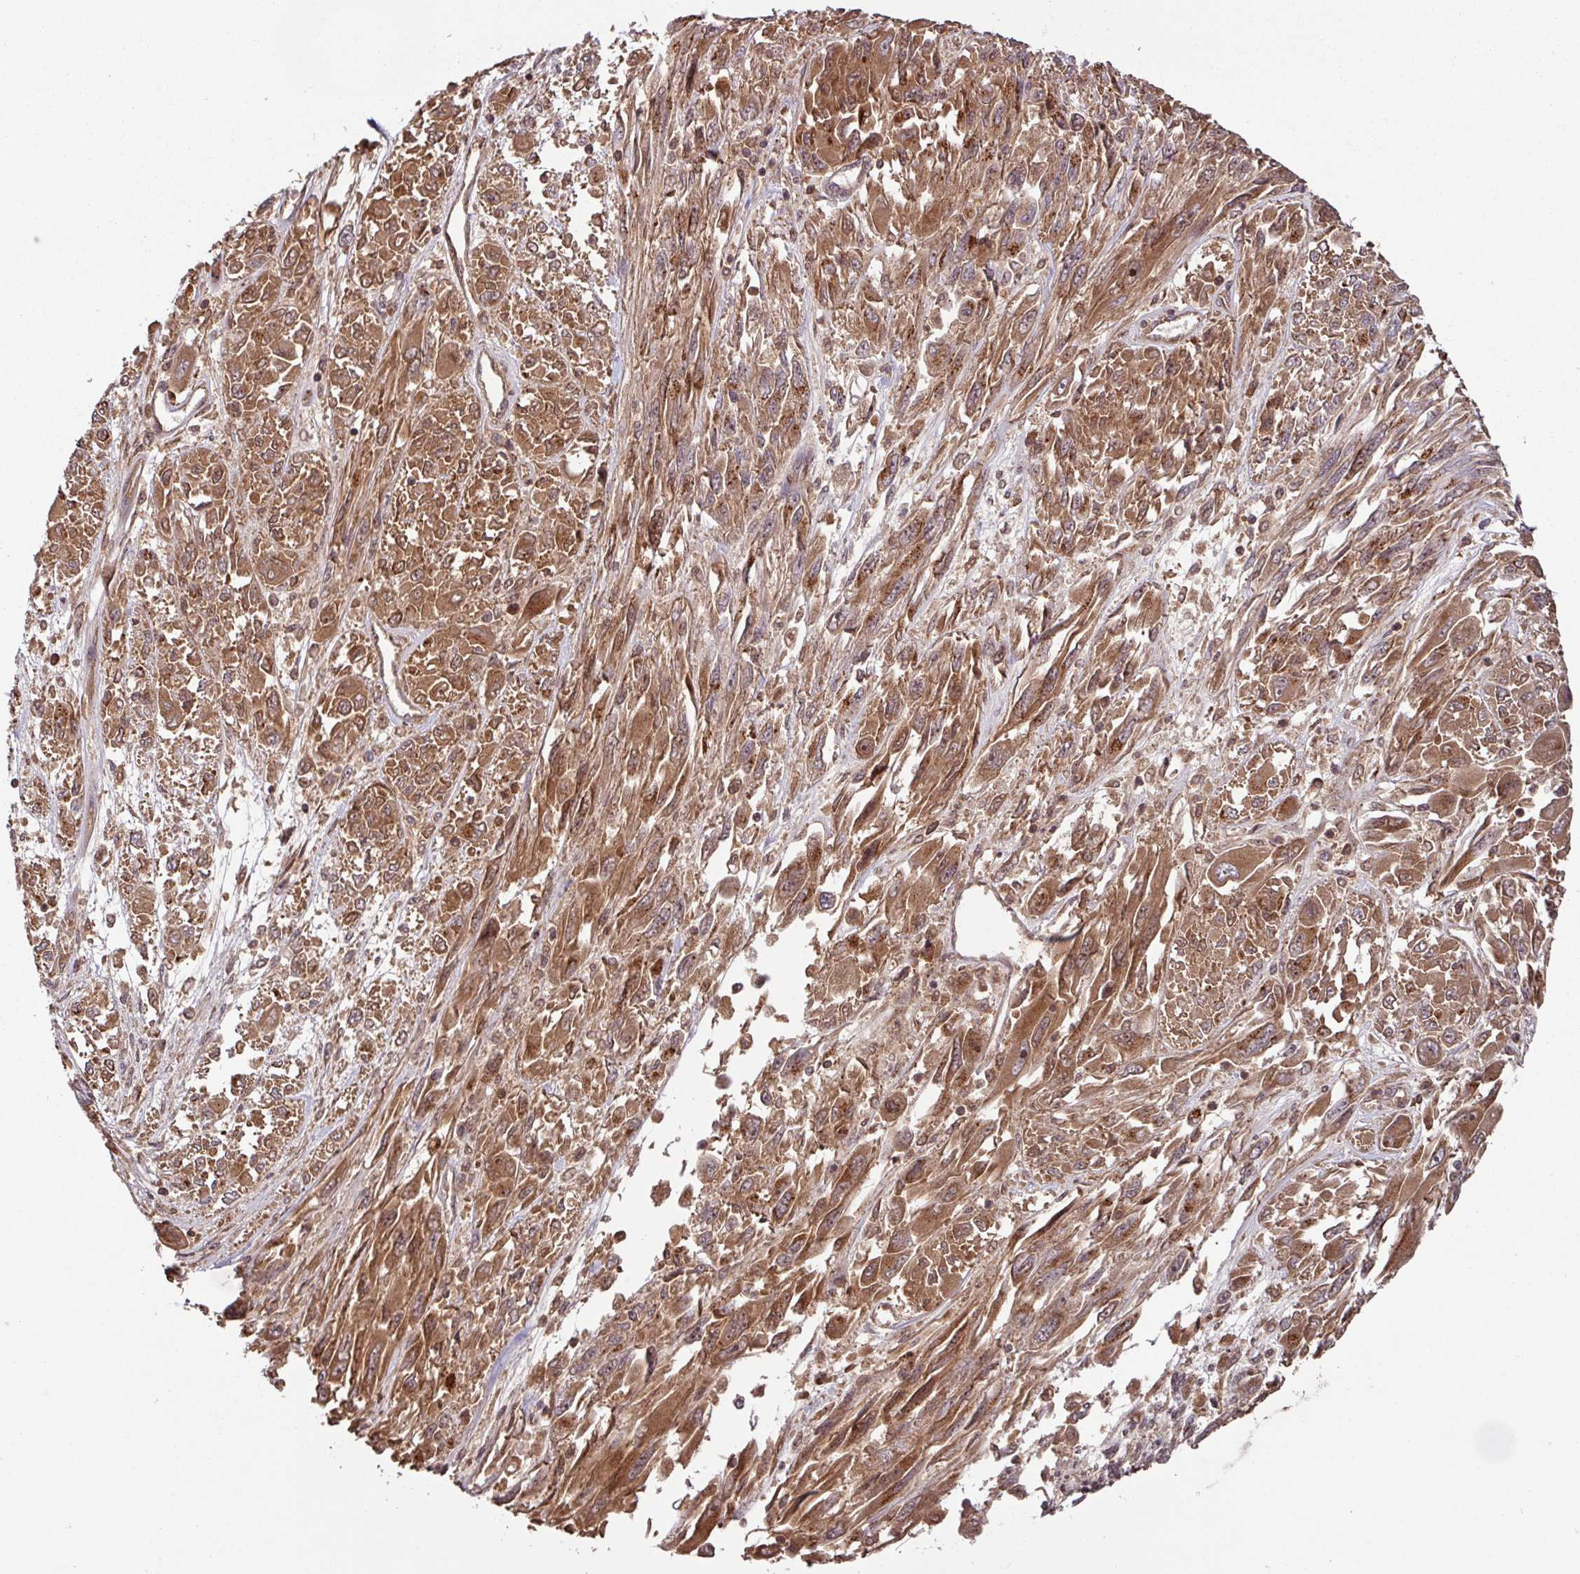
{"staining": {"intensity": "strong", "quantity": ">75%", "location": "cytoplasmic/membranous,nuclear"}, "tissue": "melanoma", "cell_type": "Tumor cells", "image_type": "cancer", "snomed": [{"axis": "morphology", "description": "Malignant melanoma, NOS"}, {"axis": "topography", "description": "Skin"}], "caption": "Malignant melanoma was stained to show a protein in brown. There is high levels of strong cytoplasmic/membranous and nuclear positivity in approximately >75% of tumor cells.", "gene": "MRRF", "patient": {"sex": "female", "age": 91}}